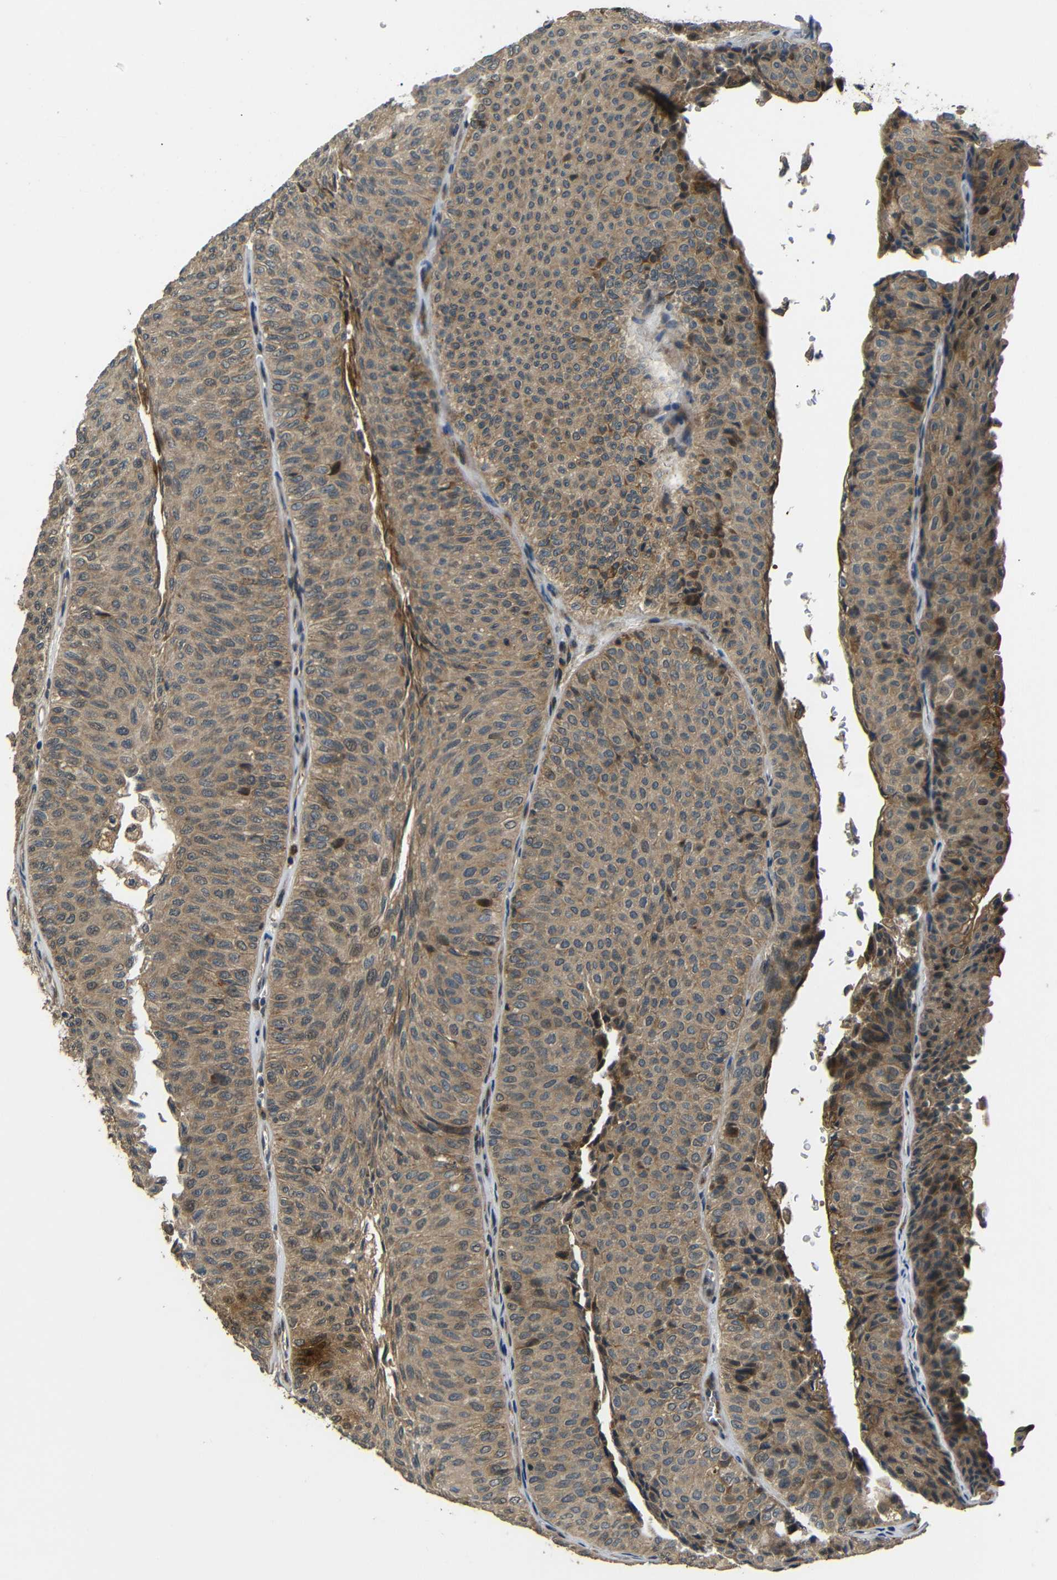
{"staining": {"intensity": "weak", "quantity": ">75%", "location": "cytoplasmic/membranous"}, "tissue": "urothelial cancer", "cell_type": "Tumor cells", "image_type": "cancer", "snomed": [{"axis": "morphology", "description": "Urothelial carcinoma, Low grade"}, {"axis": "topography", "description": "Urinary bladder"}], "caption": "IHC of low-grade urothelial carcinoma exhibits low levels of weak cytoplasmic/membranous positivity in about >75% of tumor cells. (Stains: DAB (3,3'-diaminobenzidine) in brown, nuclei in blue, Microscopy: brightfield microscopy at high magnification).", "gene": "EPHB2", "patient": {"sex": "male", "age": 78}}